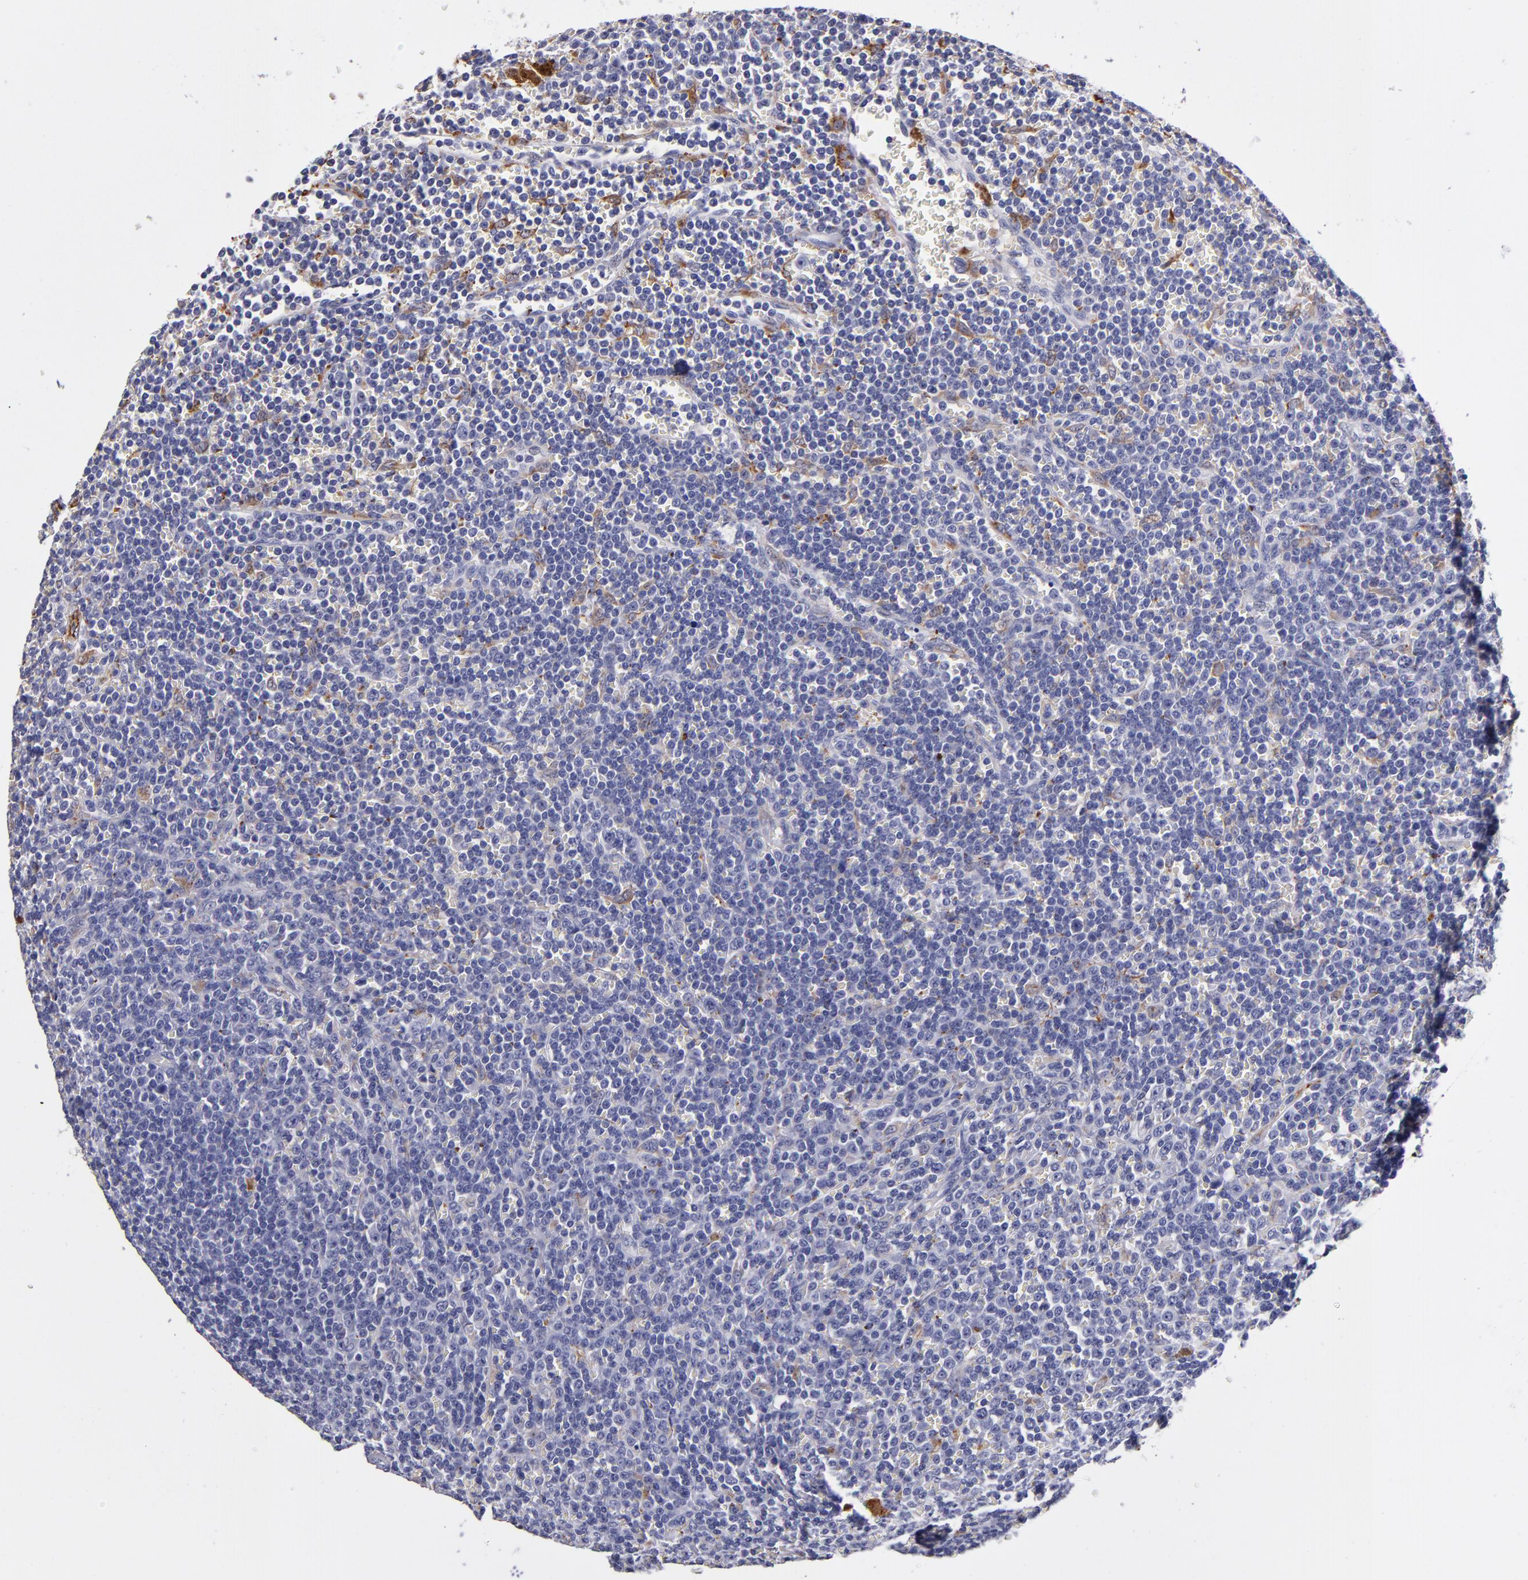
{"staining": {"intensity": "negative", "quantity": "none", "location": "none"}, "tissue": "lymphoma", "cell_type": "Tumor cells", "image_type": "cancer", "snomed": [{"axis": "morphology", "description": "Malignant lymphoma, non-Hodgkin's type, Low grade"}, {"axis": "topography", "description": "Spleen"}], "caption": "Tumor cells are negative for protein expression in human low-grade malignant lymphoma, non-Hodgkin's type. The staining was performed using DAB (3,3'-diaminobenzidine) to visualize the protein expression in brown, while the nuclei were stained in blue with hematoxylin (Magnification: 20x).", "gene": "SELP", "patient": {"sex": "male", "age": 80}}